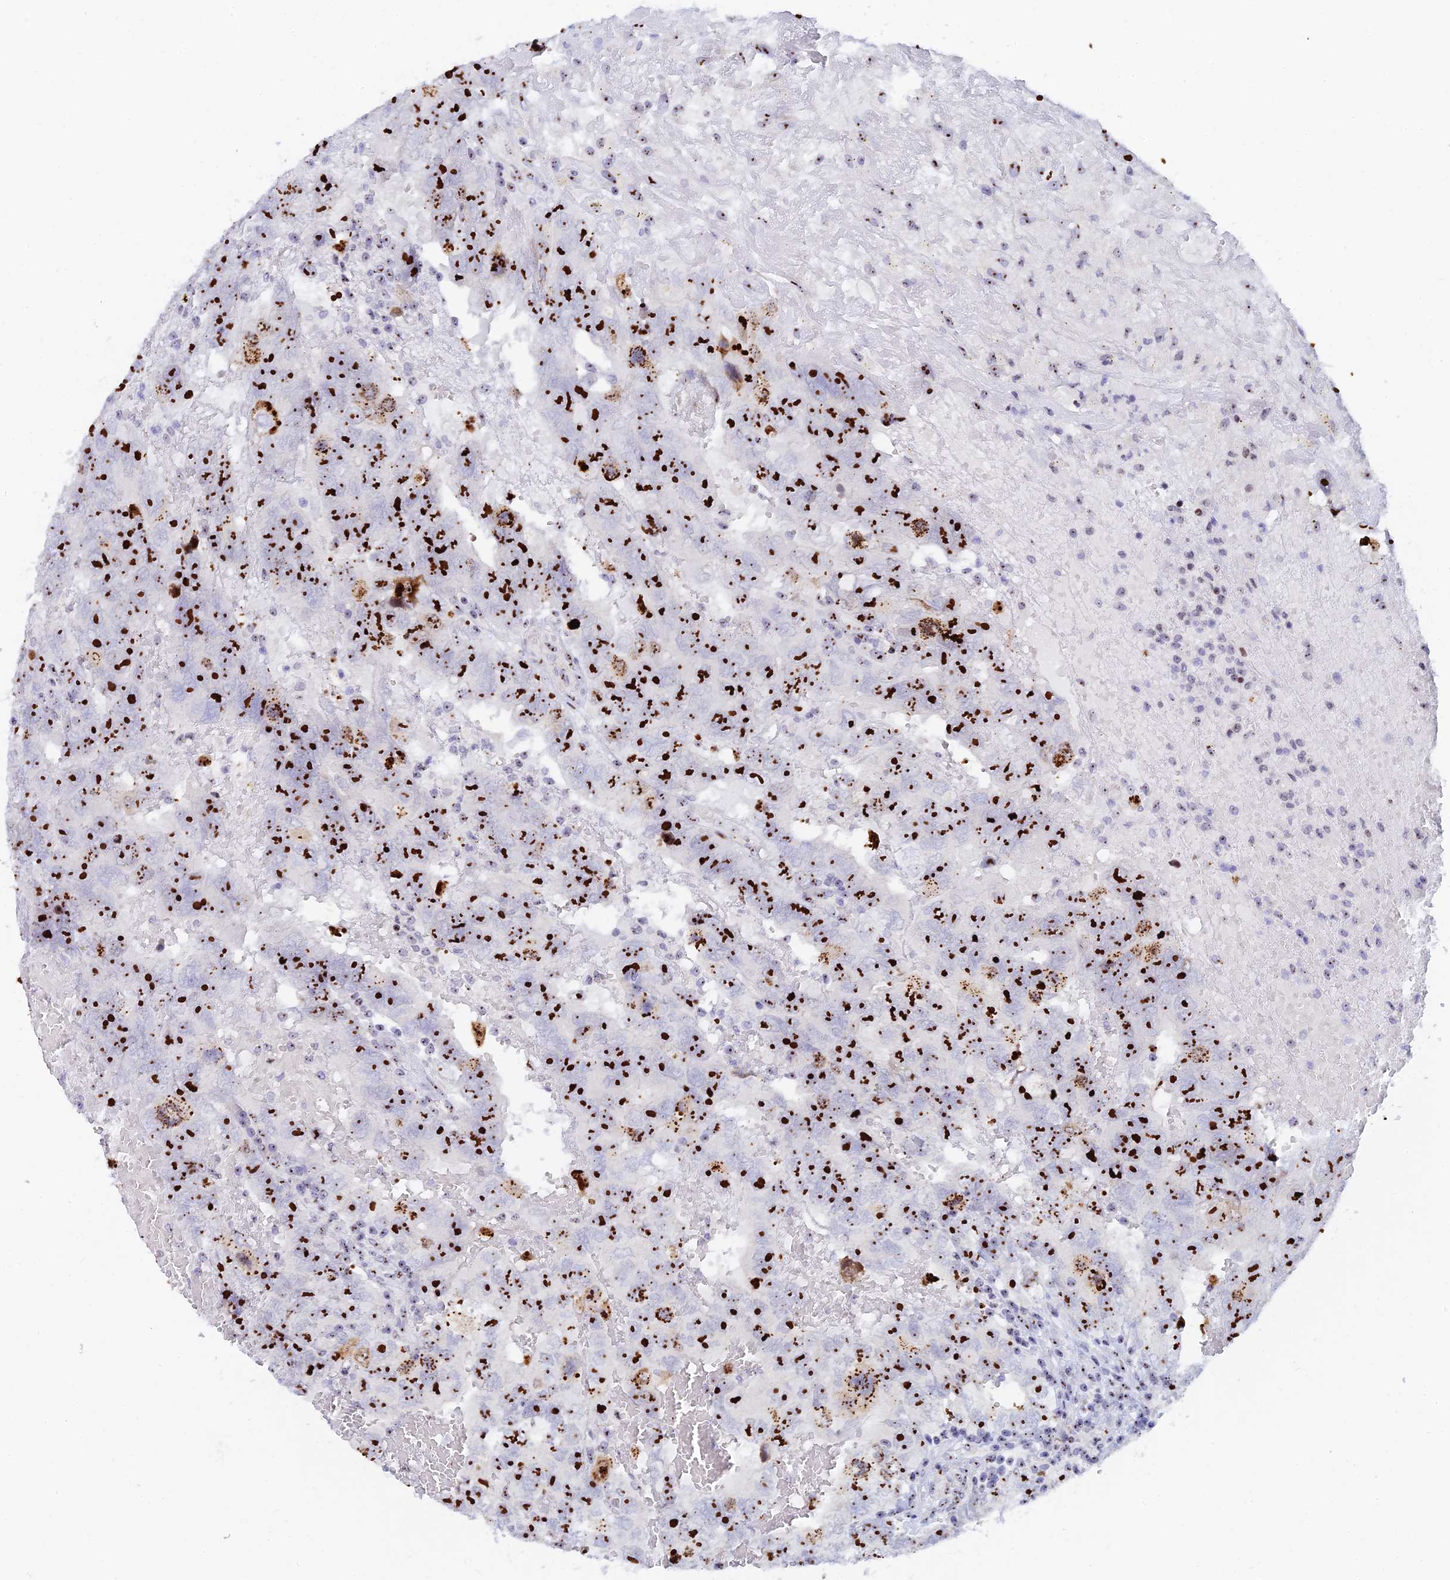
{"staining": {"intensity": "strong", "quantity": ">75%", "location": "nuclear"}, "tissue": "testis cancer", "cell_type": "Tumor cells", "image_type": "cancer", "snomed": [{"axis": "morphology", "description": "Carcinoma, Embryonal, NOS"}, {"axis": "topography", "description": "Testis"}], "caption": "Immunohistochemistry (IHC) of testis embryonal carcinoma displays high levels of strong nuclear staining in about >75% of tumor cells.", "gene": "RSL1D1", "patient": {"sex": "male", "age": 45}}